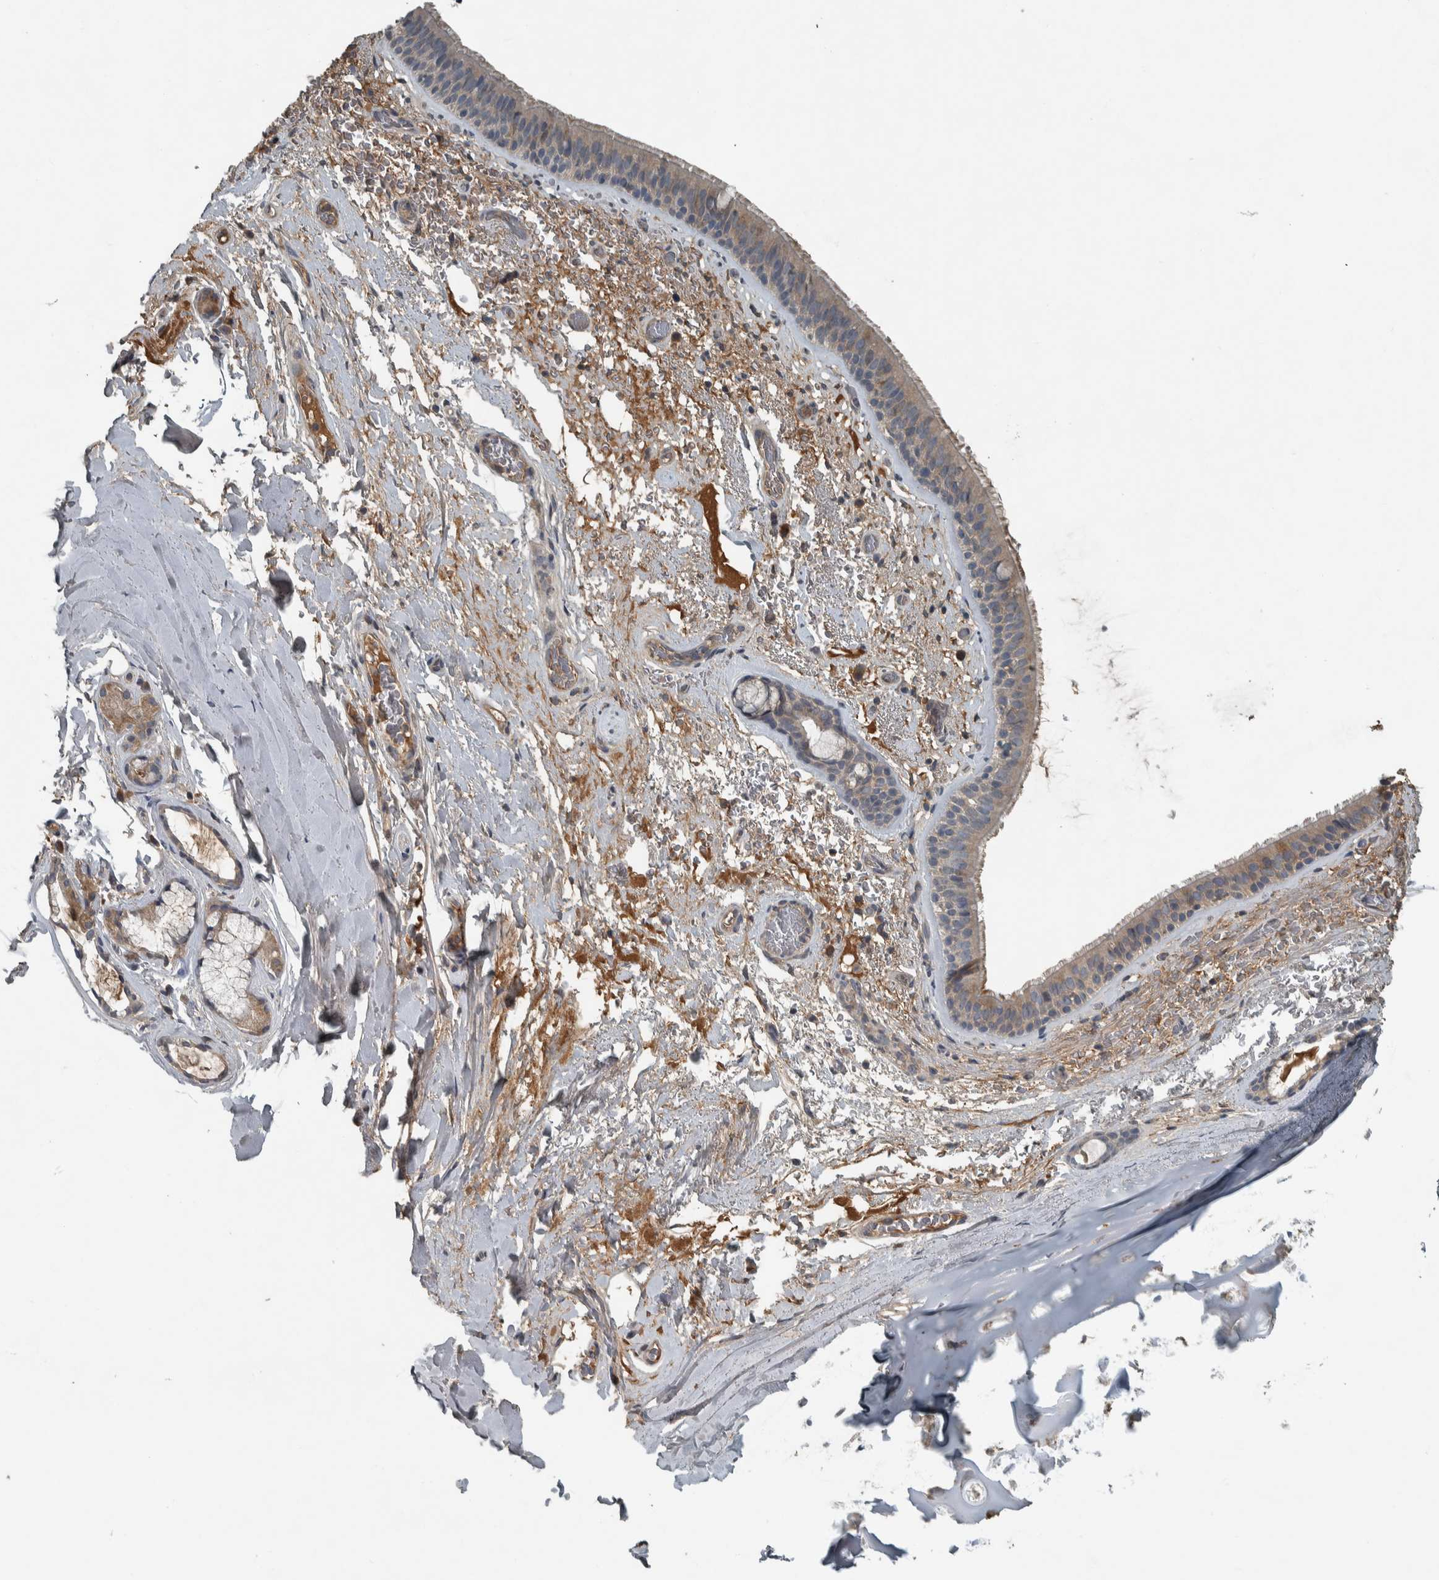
{"staining": {"intensity": "weak", "quantity": "25%-75%", "location": "cytoplasmic/membranous"}, "tissue": "bronchus", "cell_type": "Respiratory epithelial cells", "image_type": "normal", "snomed": [{"axis": "morphology", "description": "Normal tissue, NOS"}, {"axis": "topography", "description": "Cartilage tissue"}], "caption": "This histopathology image exhibits immunohistochemistry staining of benign bronchus, with low weak cytoplasmic/membranous expression in about 25%-75% of respiratory epithelial cells.", "gene": "CLCN2", "patient": {"sex": "female", "age": 63}}